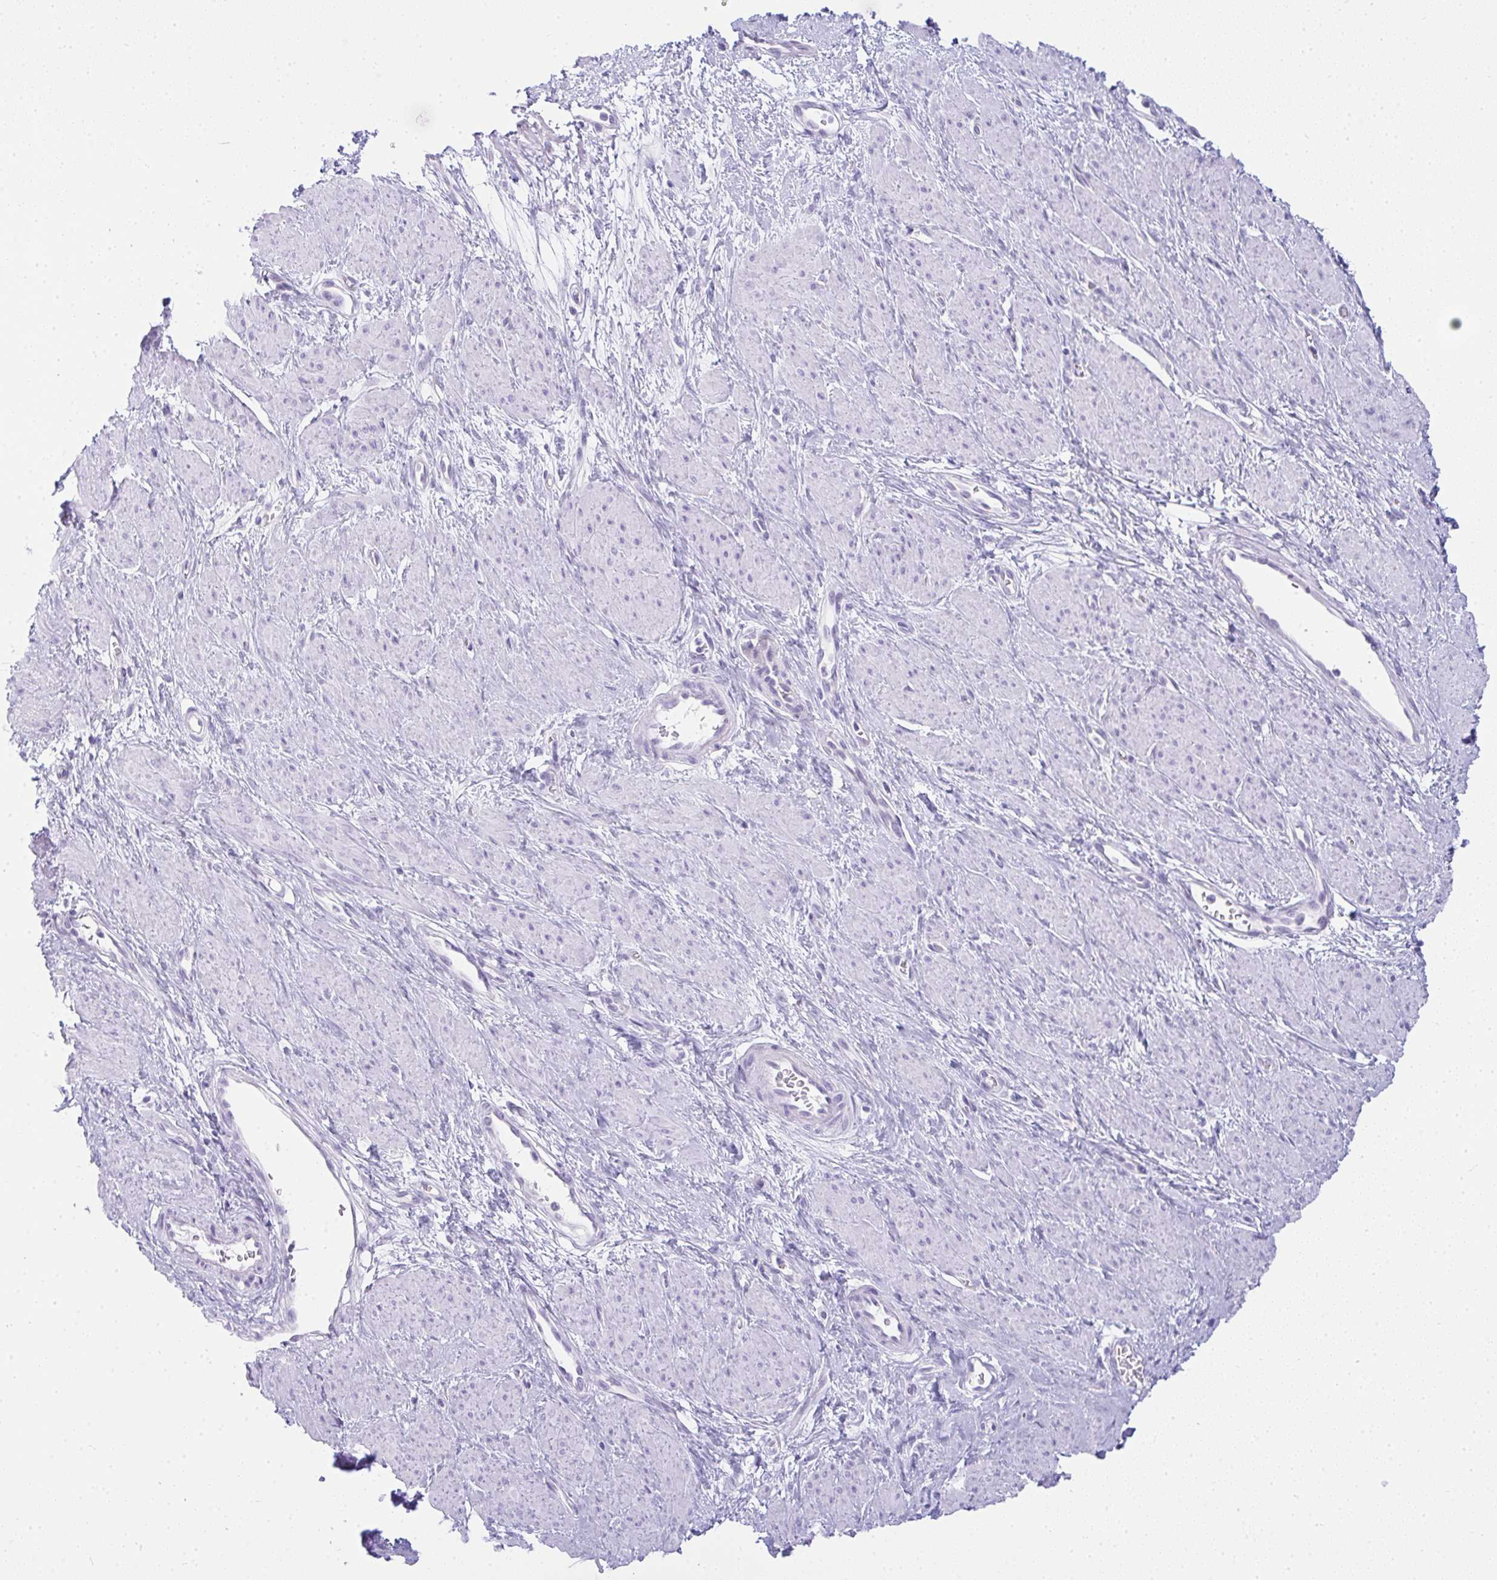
{"staining": {"intensity": "negative", "quantity": "none", "location": "none"}, "tissue": "smooth muscle", "cell_type": "Smooth muscle cells", "image_type": "normal", "snomed": [{"axis": "morphology", "description": "Normal tissue, NOS"}, {"axis": "topography", "description": "Smooth muscle"}, {"axis": "topography", "description": "Uterus"}], "caption": "High power microscopy image of an immunohistochemistry micrograph of benign smooth muscle, revealing no significant positivity in smooth muscle cells. The staining is performed using DAB (3,3'-diaminobenzidine) brown chromogen with nuclei counter-stained in using hematoxylin.", "gene": "RASL10A", "patient": {"sex": "female", "age": 39}}